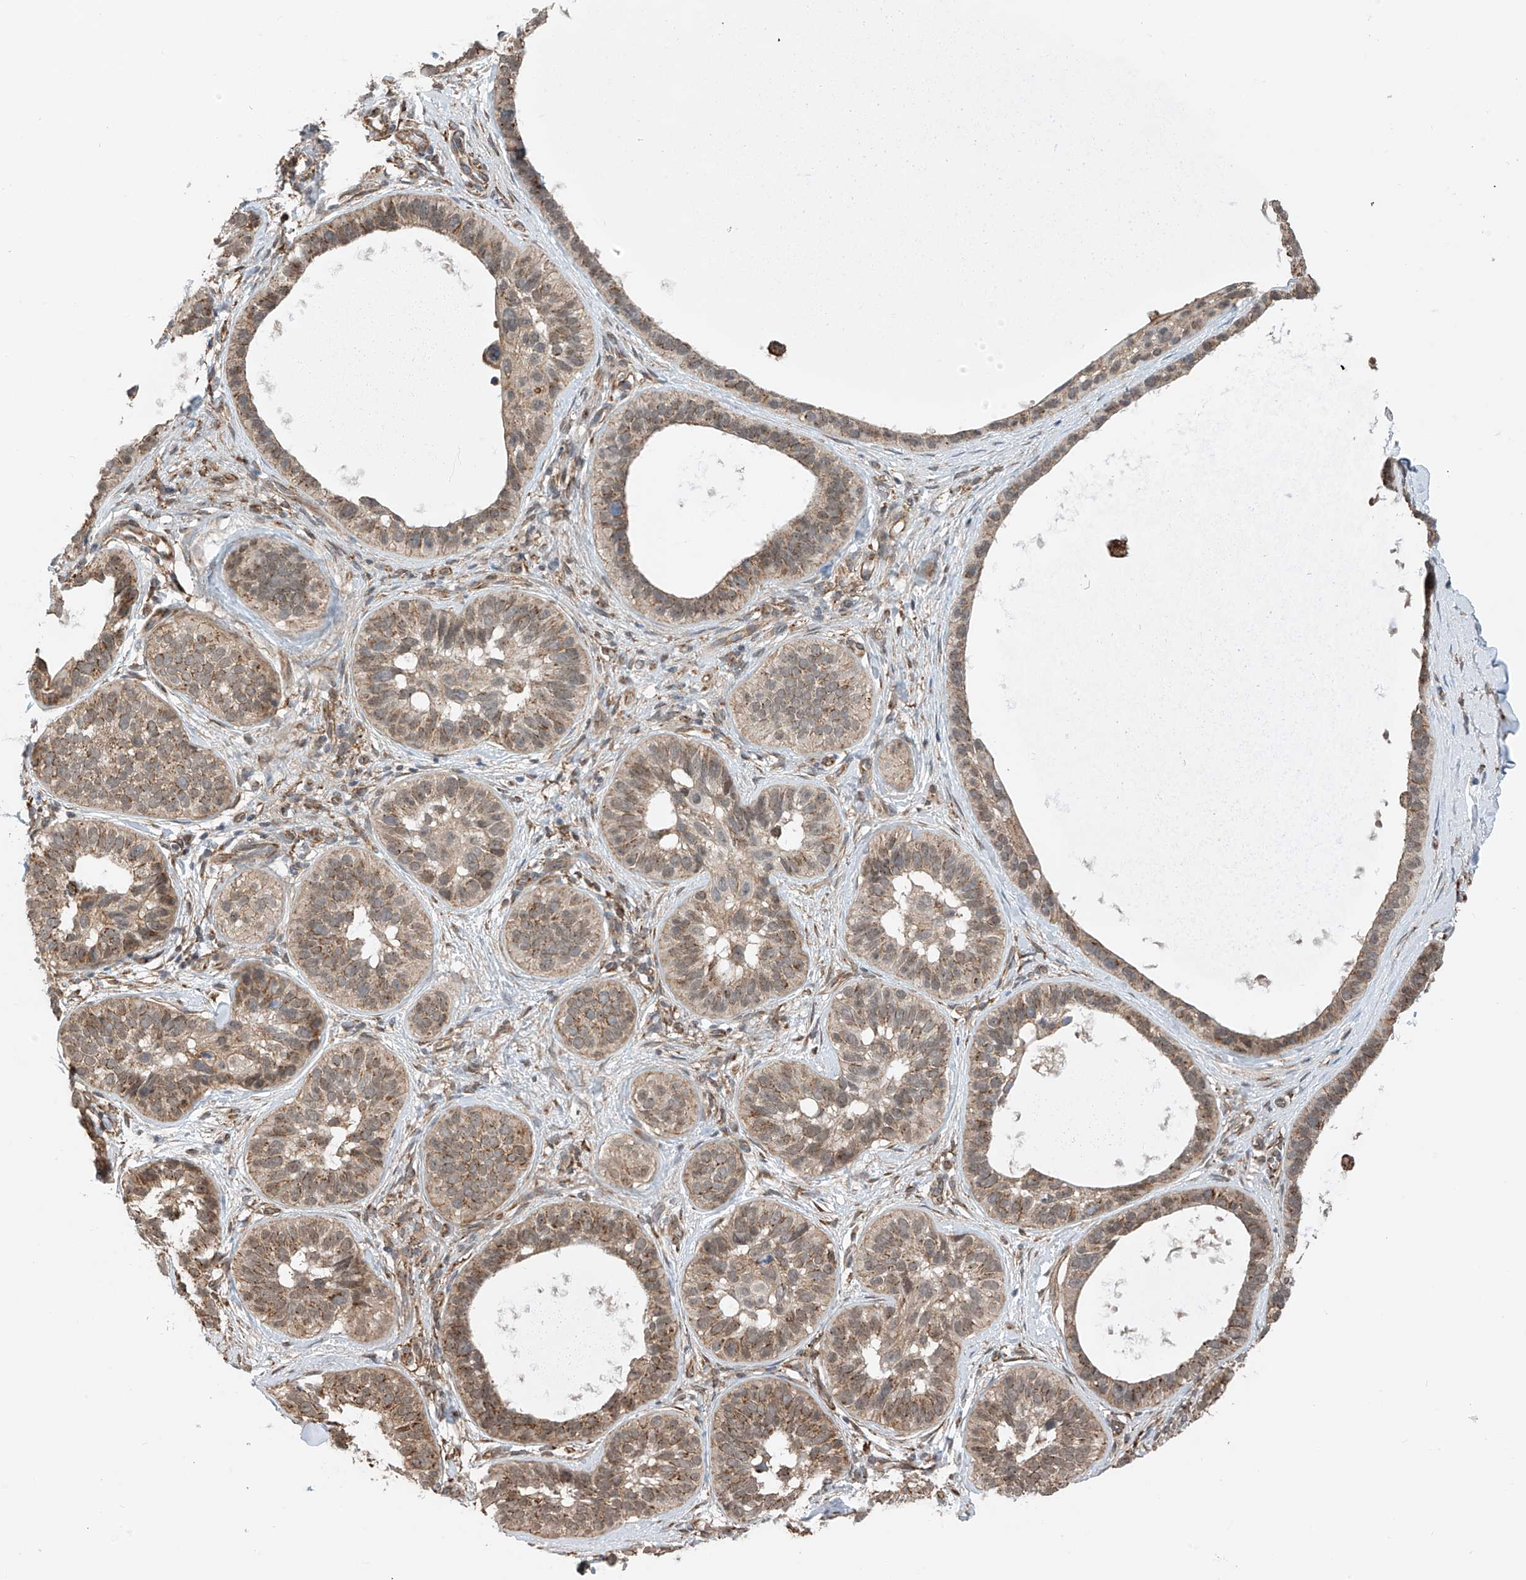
{"staining": {"intensity": "moderate", "quantity": ">75%", "location": "cytoplasmic/membranous"}, "tissue": "skin cancer", "cell_type": "Tumor cells", "image_type": "cancer", "snomed": [{"axis": "morphology", "description": "Basal cell carcinoma"}, {"axis": "topography", "description": "Skin"}], "caption": "Tumor cells exhibit moderate cytoplasmic/membranous positivity in about >75% of cells in skin basal cell carcinoma.", "gene": "ZNF189", "patient": {"sex": "male", "age": 62}}